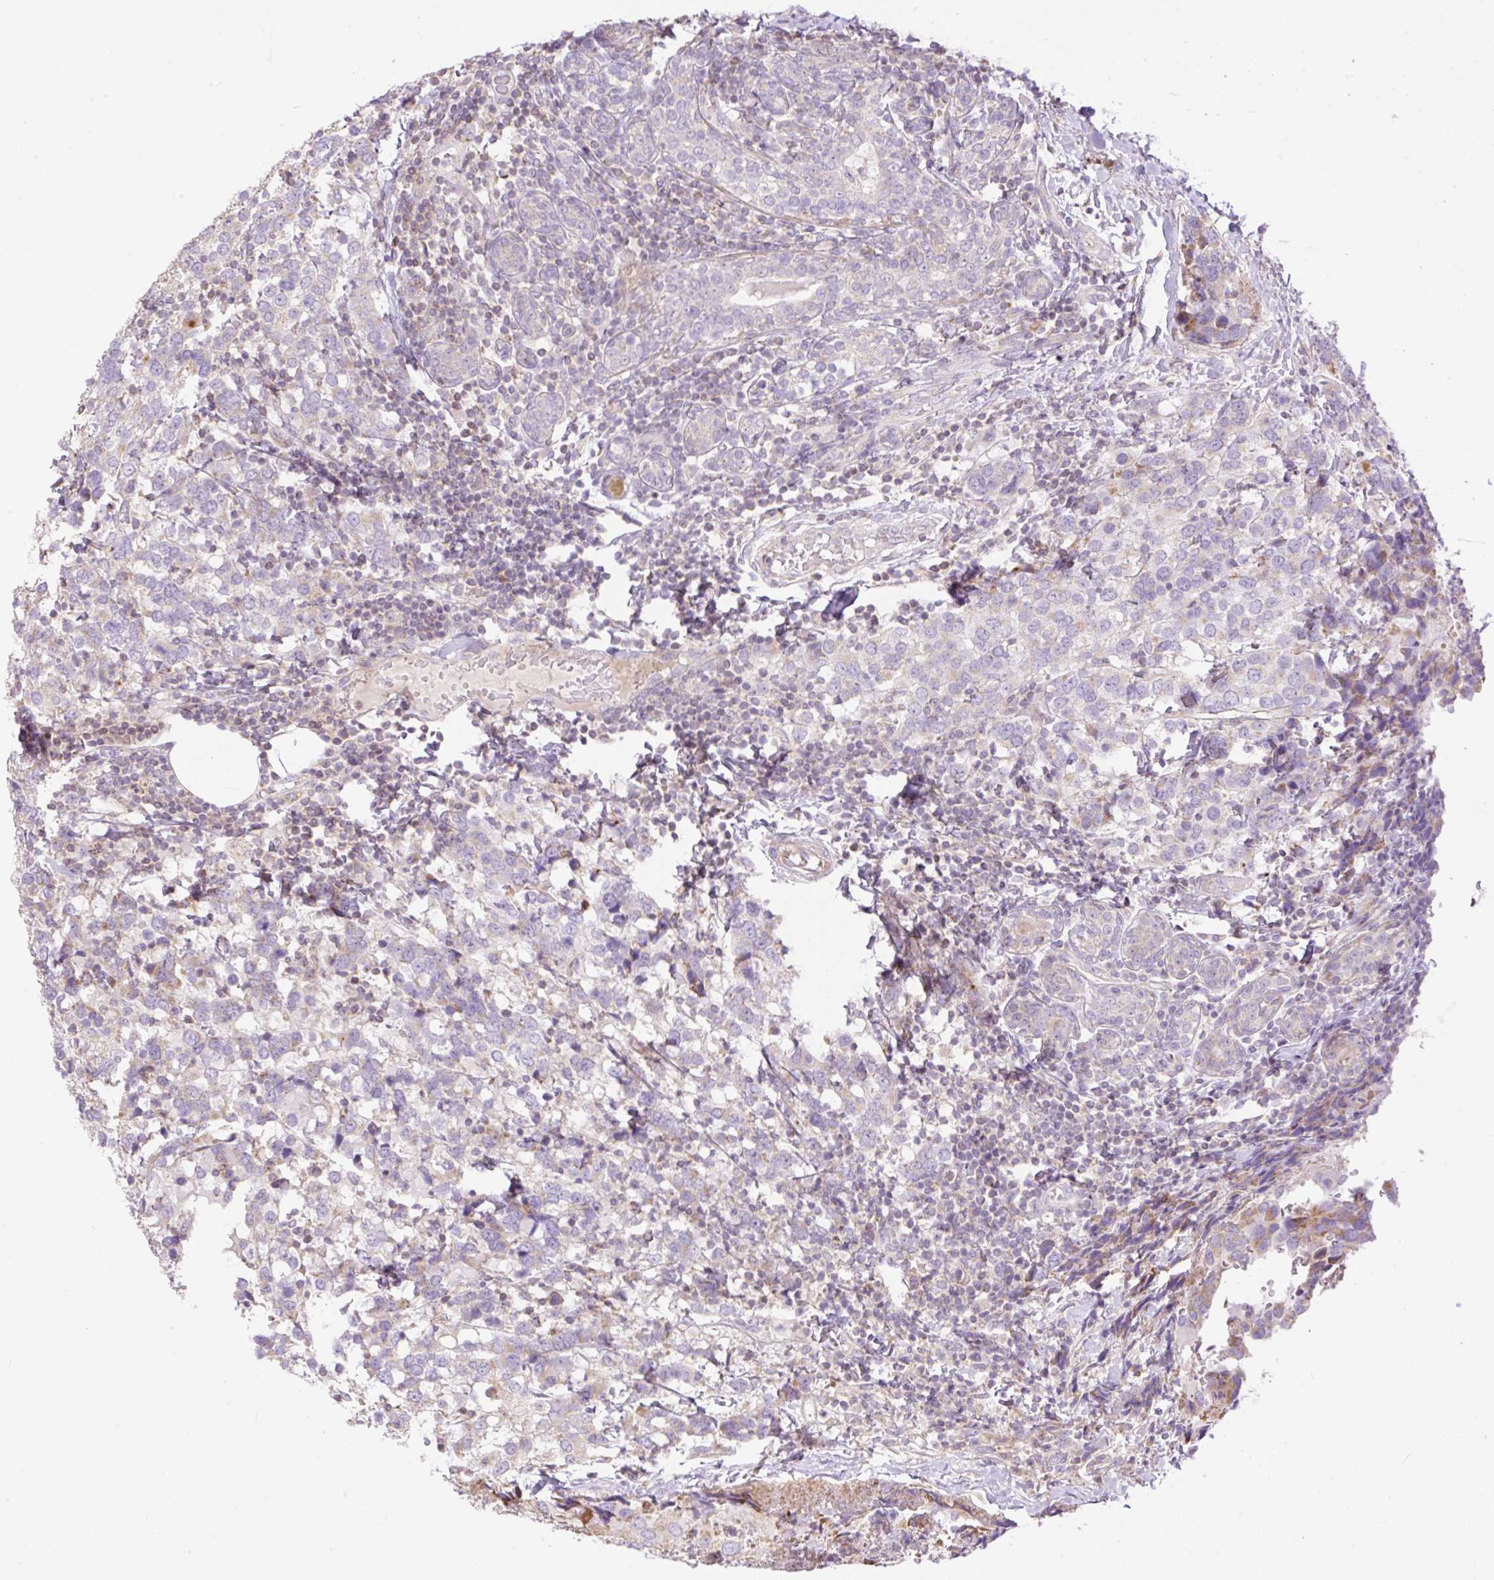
{"staining": {"intensity": "negative", "quantity": "none", "location": "none"}, "tissue": "breast cancer", "cell_type": "Tumor cells", "image_type": "cancer", "snomed": [{"axis": "morphology", "description": "Lobular carcinoma"}, {"axis": "topography", "description": "Breast"}], "caption": "Human lobular carcinoma (breast) stained for a protein using immunohistochemistry shows no expression in tumor cells.", "gene": "VPS25", "patient": {"sex": "female", "age": 59}}